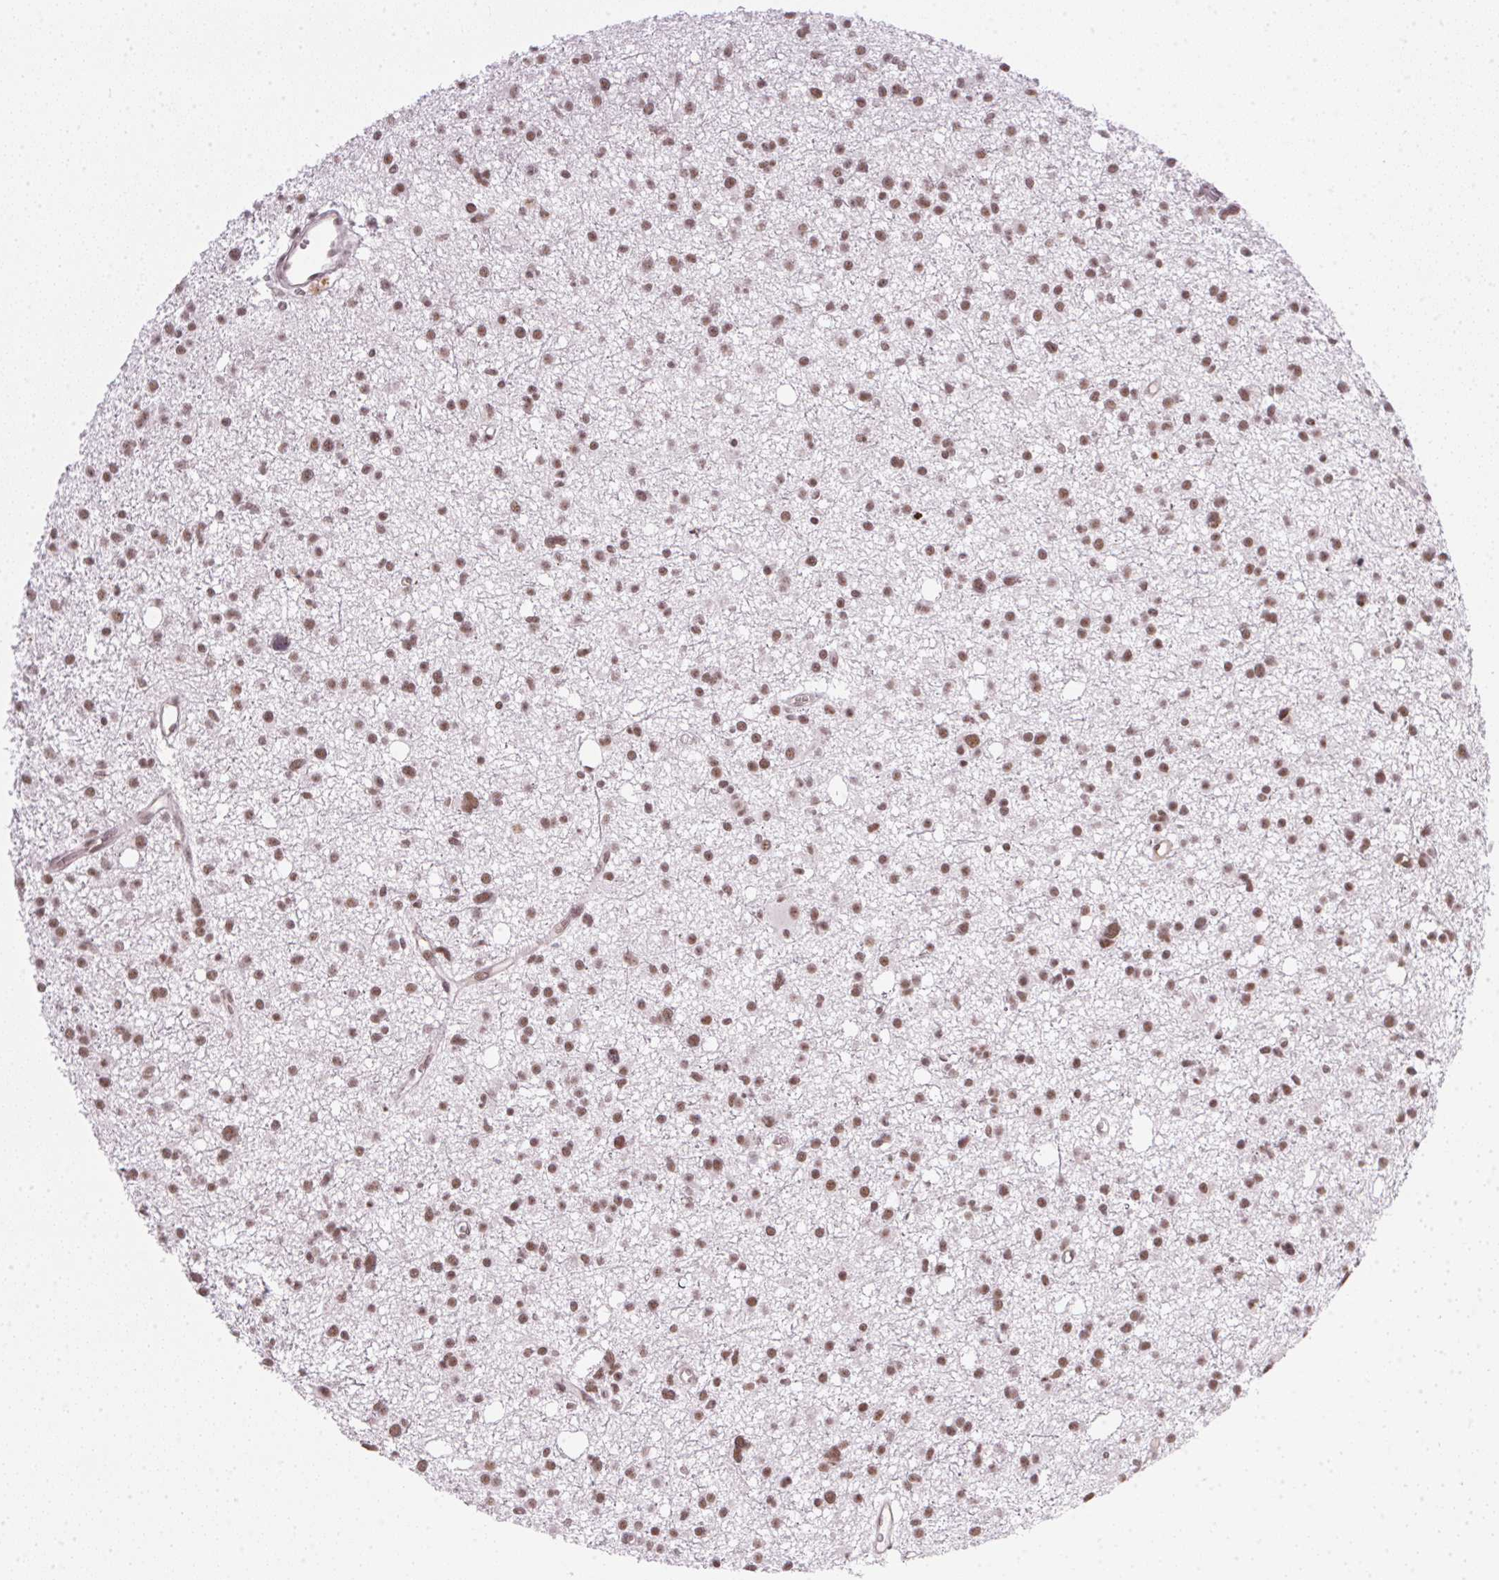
{"staining": {"intensity": "moderate", "quantity": ">75%", "location": "nuclear"}, "tissue": "glioma", "cell_type": "Tumor cells", "image_type": "cancer", "snomed": [{"axis": "morphology", "description": "Glioma, malignant, High grade"}, {"axis": "topography", "description": "Brain"}], "caption": "Tumor cells show medium levels of moderate nuclear positivity in approximately >75% of cells in malignant glioma (high-grade).", "gene": "SRSF7", "patient": {"sex": "male", "age": 23}}